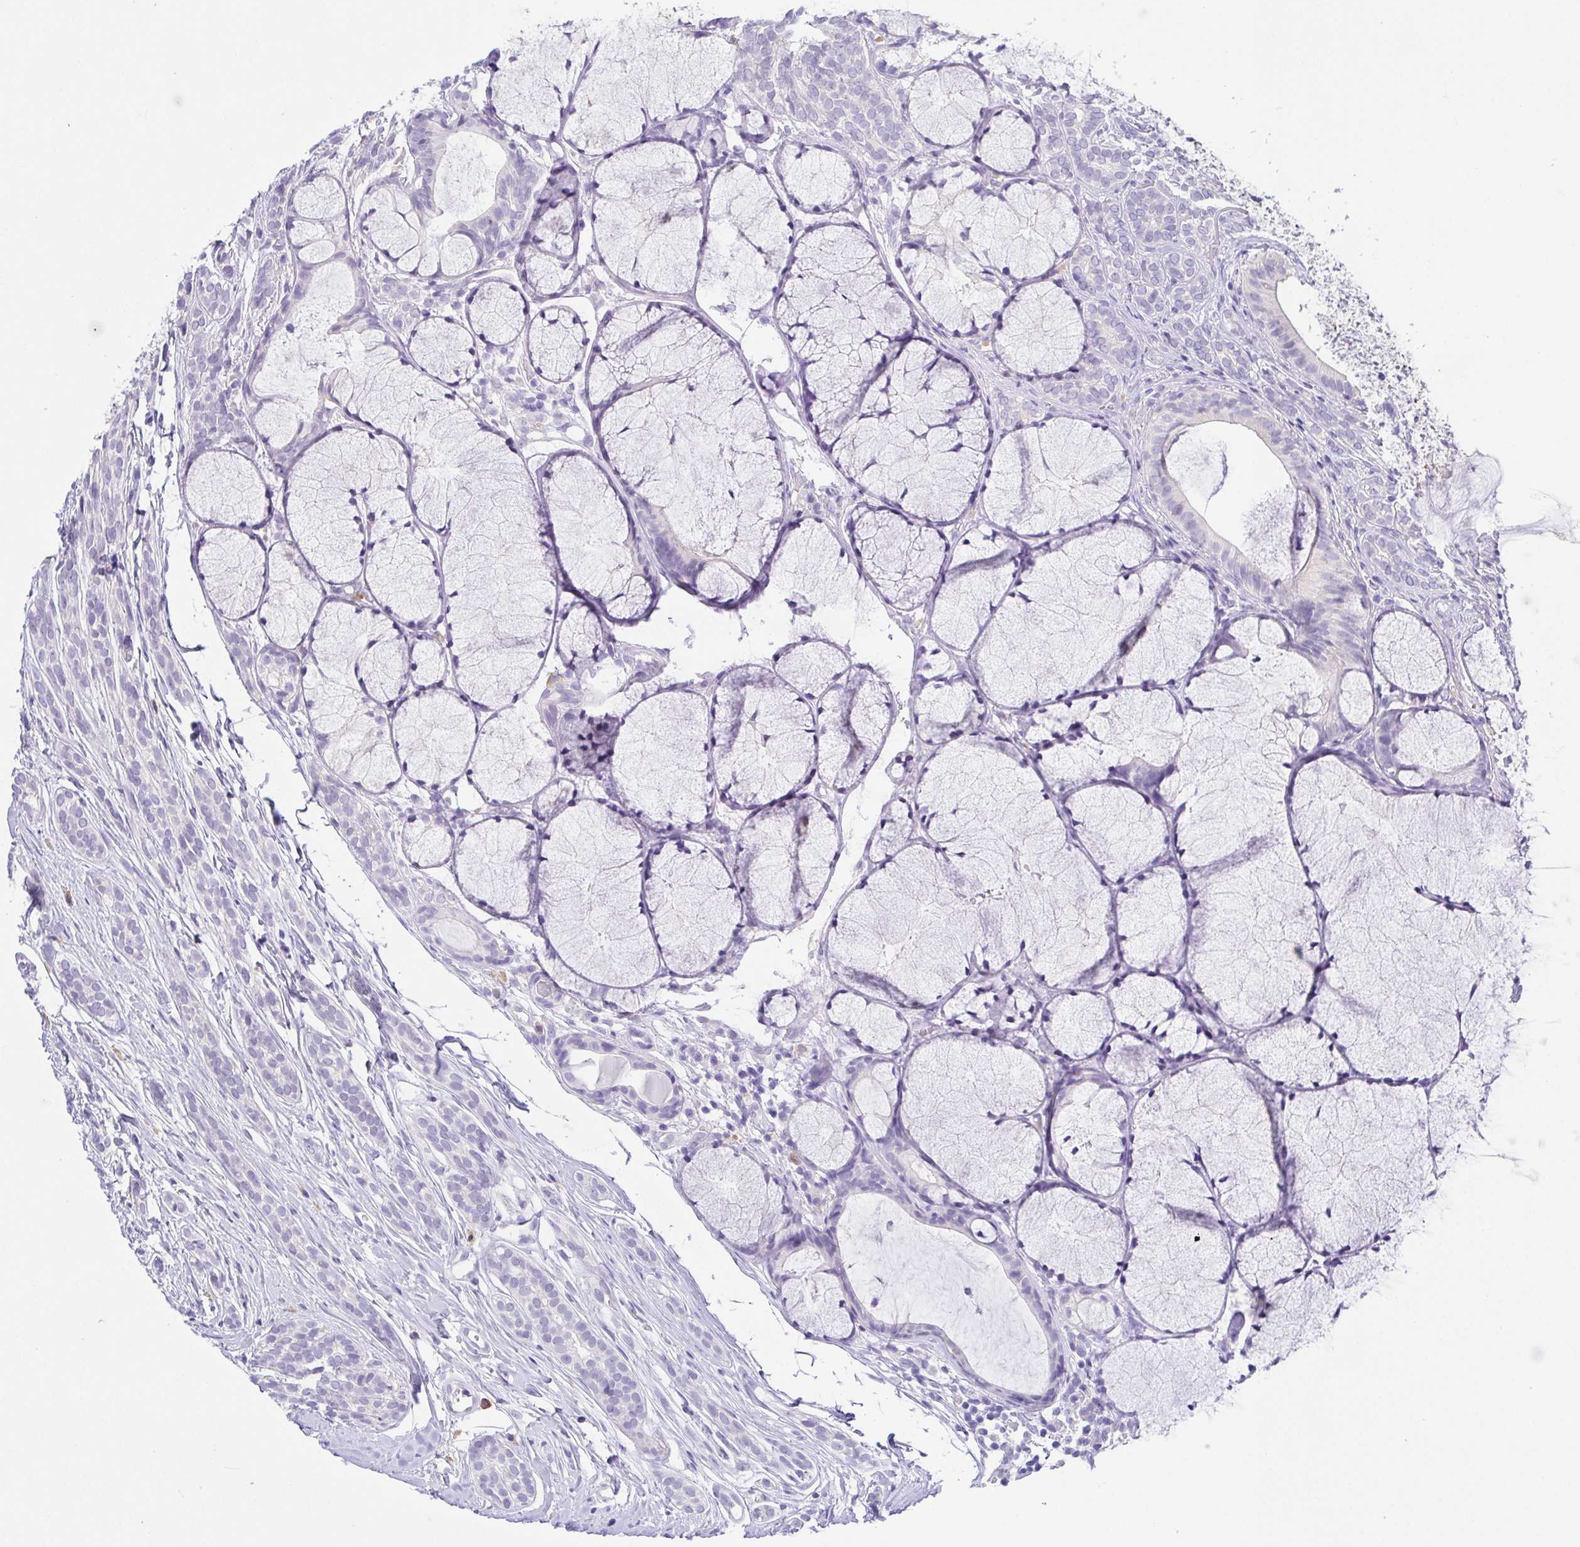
{"staining": {"intensity": "negative", "quantity": "none", "location": "none"}, "tissue": "head and neck cancer", "cell_type": "Tumor cells", "image_type": "cancer", "snomed": [{"axis": "morphology", "description": "Adenocarcinoma, NOS"}, {"axis": "topography", "description": "Head-Neck"}], "caption": "This photomicrograph is of head and neck adenocarcinoma stained with IHC to label a protein in brown with the nuclei are counter-stained blue. There is no positivity in tumor cells.", "gene": "KRTDAP", "patient": {"sex": "female", "age": 57}}